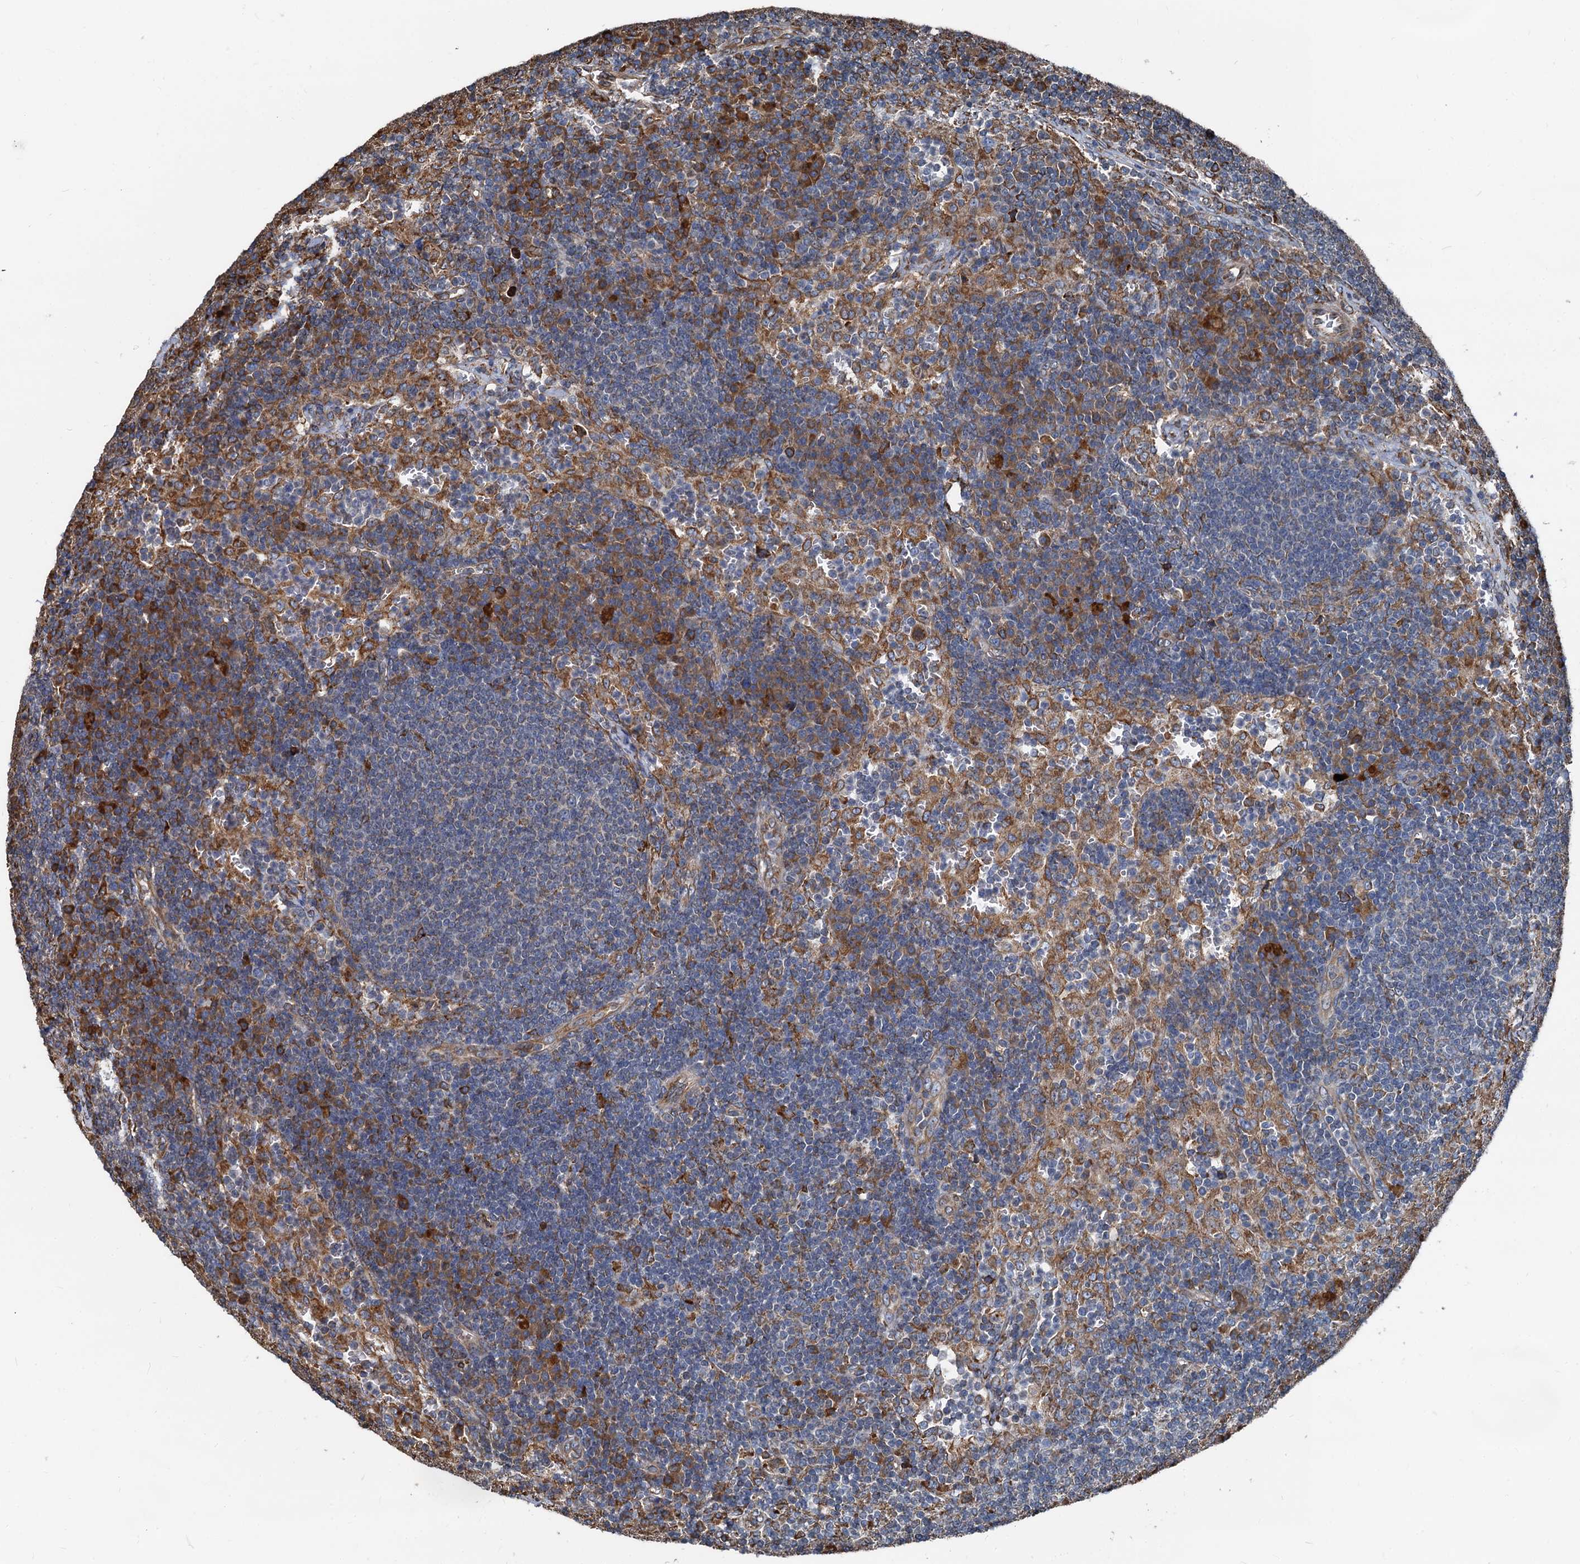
{"staining": {"intensity": "moderate", "quantity": "<25%", "location": "cytoplasmic/membranous"}, "tissue": "lymph node", "cell_type": "Germinal center cells", "image_type": "normal", "snomed": [{"axis": "morphology", "description": "Normal tissue, NOS"}, {"axis": "topography", "description": "Lymph node"}], "caption": "A micrograph showing moderate cytoplasmic/membranous positivity in approximately <25% of germinal center cells in unremarkable lymph node, as visualized by brown immunohistochemical staining.", "gene": "NEURL1B", "patient": {"sex": "female", "age": 70}}